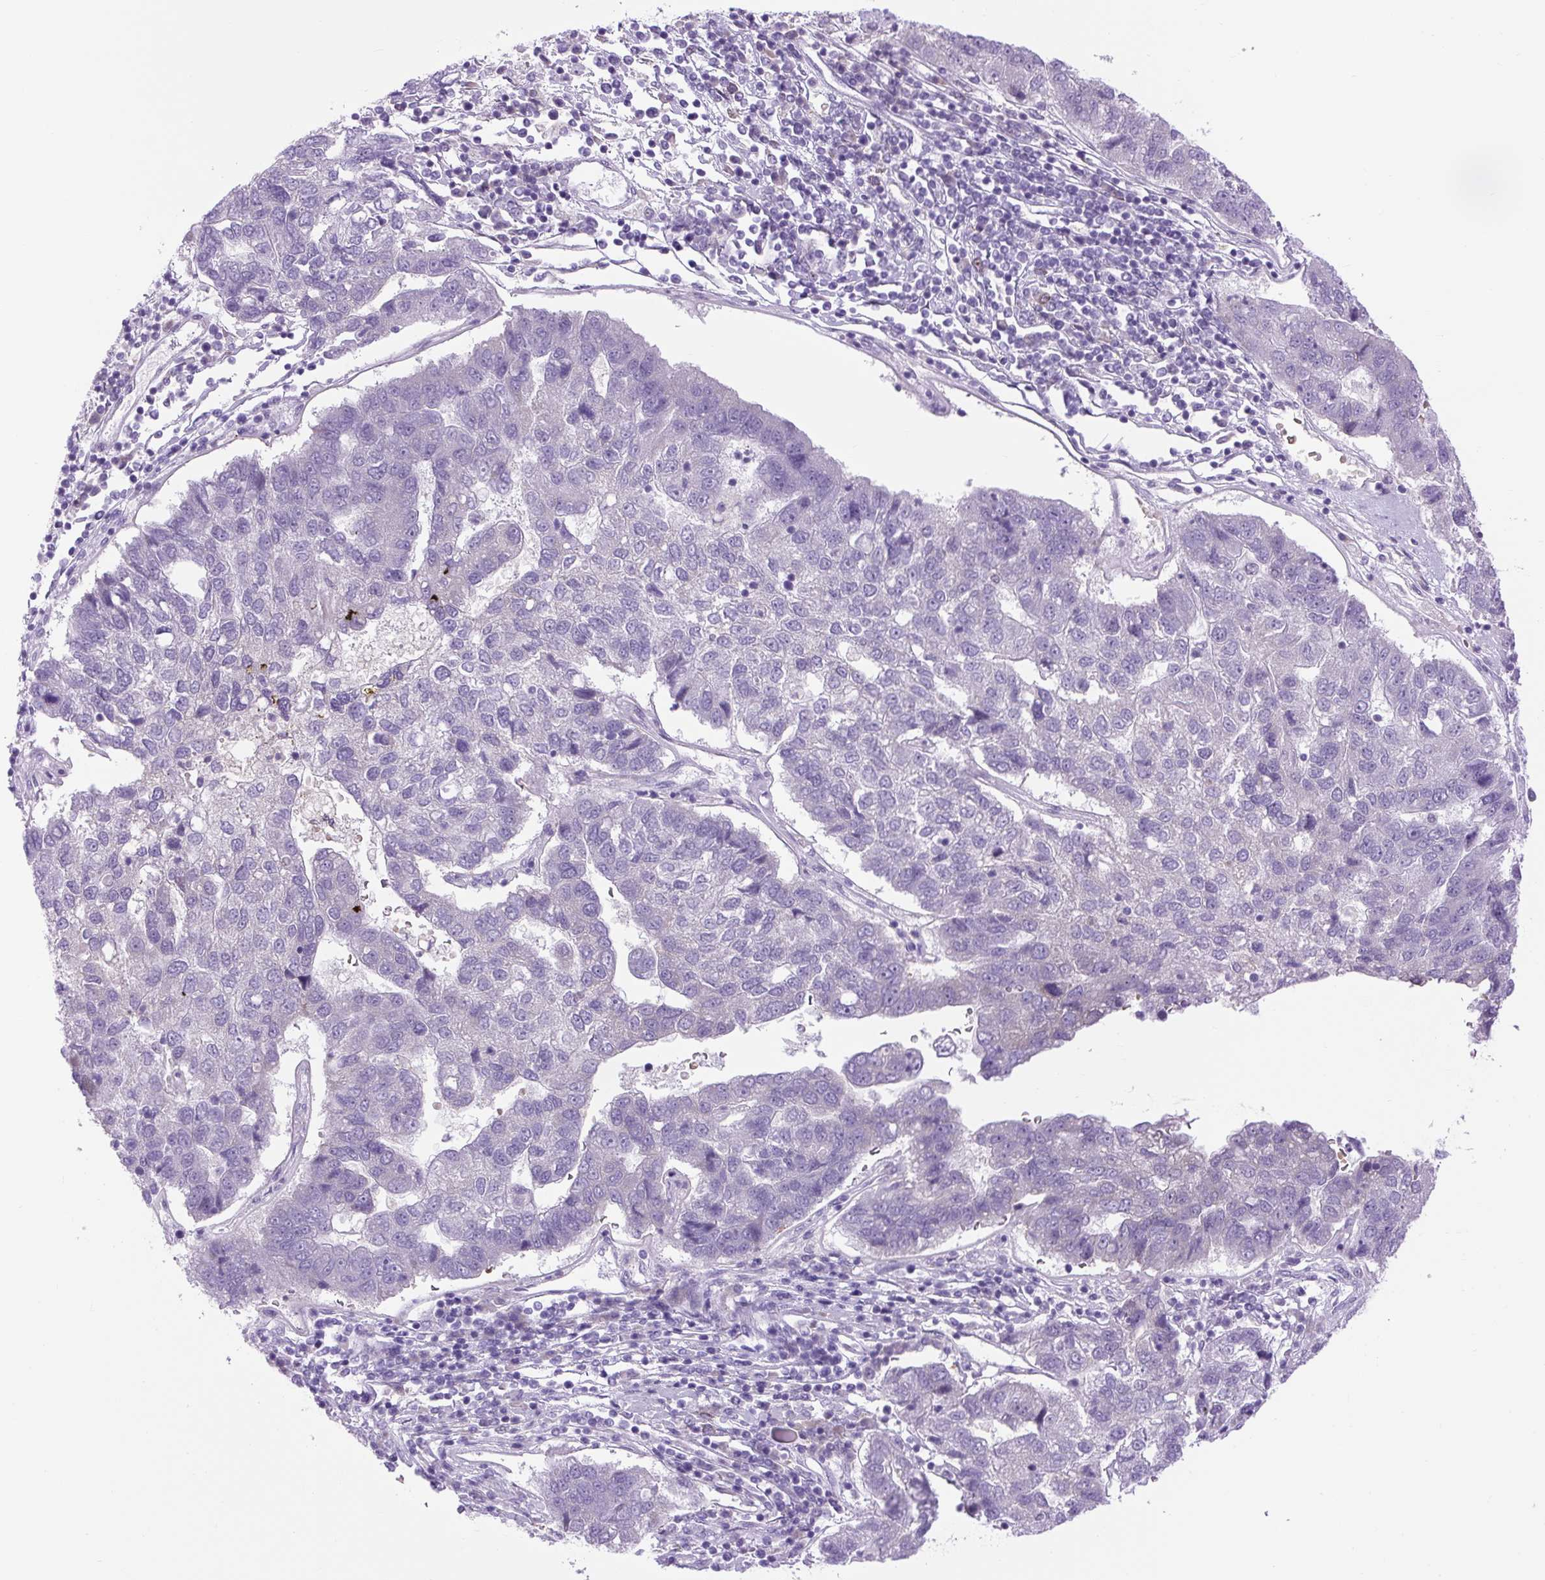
{"staining": {"intensity": "negative", "quantity": "none", "location": "none"}, "tissue": "pancreatic cancer", "cell_type": "Tumor cells", "image_type": "cancer", "snomed": [{"axis": "morphology", "description": "Adenocarcinoma, NOS"}, {"axis": "topography", "description": "Pancreas"}], "caption": "Pancreatic adenocarcinoma stained for a protein using IHC displays no staining tumor cells.", "gene": "SCO2", "patient": {"sex": "female", "age": 61}}